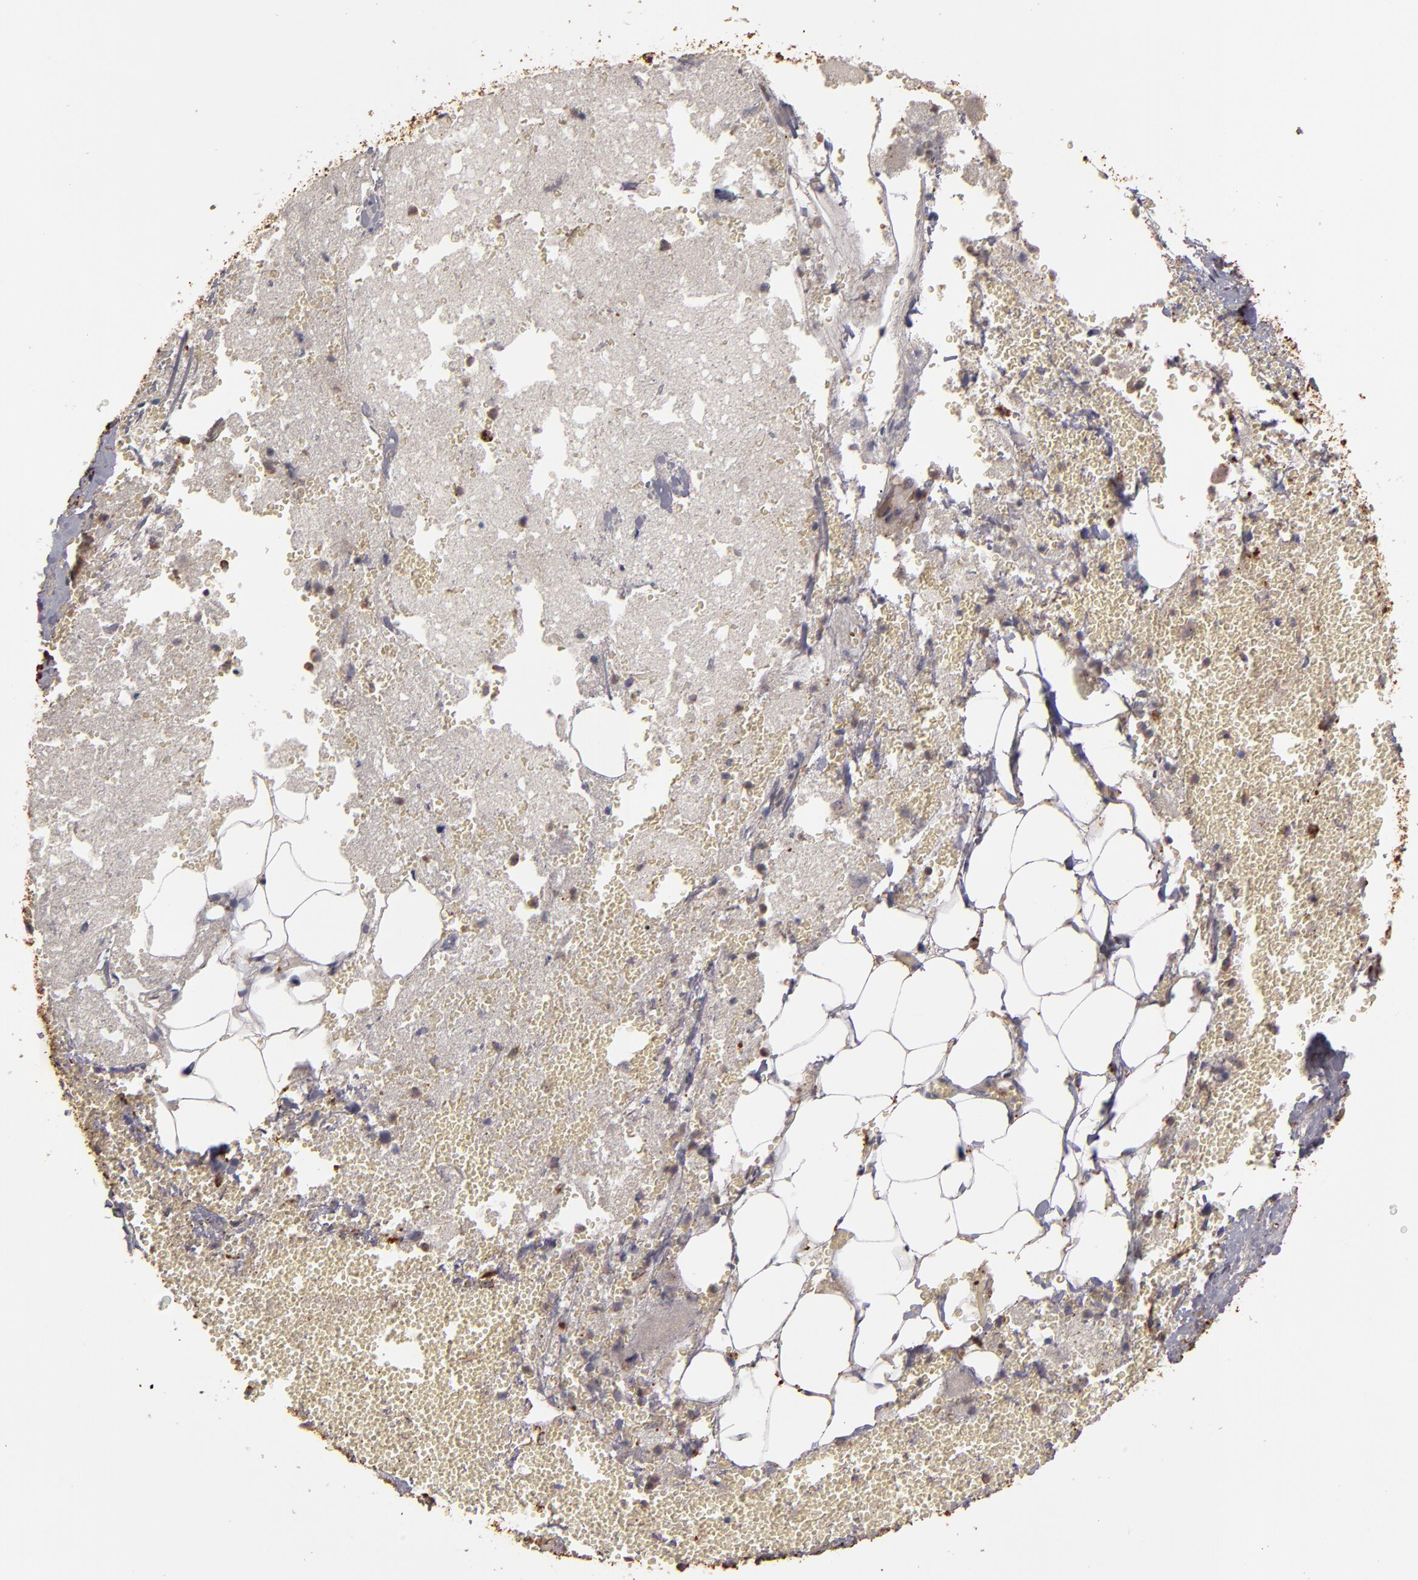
{"staining": {"intensity": "strong", "quantity": ">75%", "location": "cytoplasmic/membranous"}, "tissue": "adrenal gland", "cell_type": "Glandular cells", "image_type": "normal", "snomed": [{"axis": "morphology", "description": "Normal tissue, NOS"}, {"axis": "topography", "description": "Adrenal gland"}], "caption": "A high-resolution image shows immunohistochemistry staining of unremarkable adrenal gland, which demonstrates strong cytoplasmic/membranous staining in approximately >75% of glandular cells.", "gene": "TRAF1", "patient": {"sex": "female", "age": 71}}